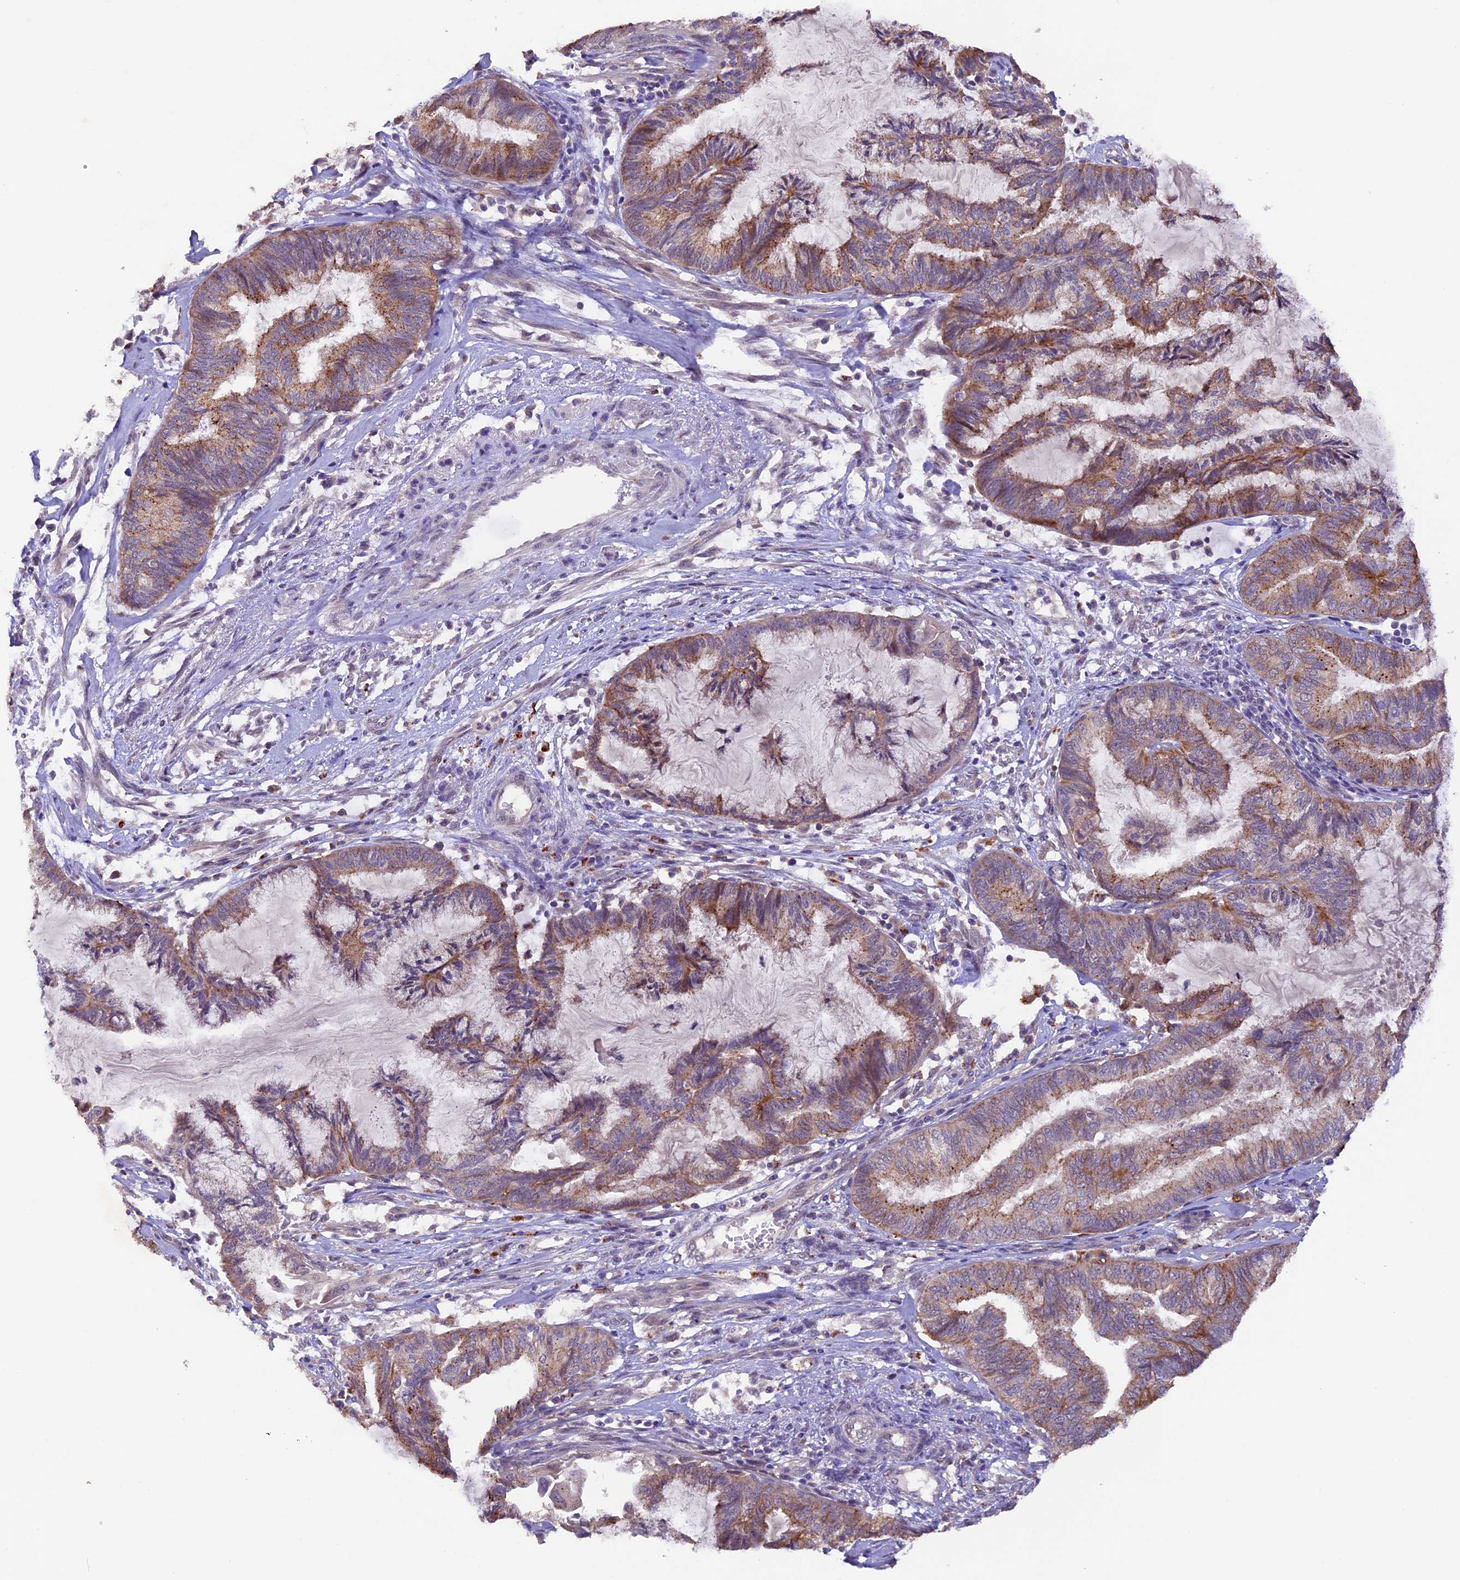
{"staining": {"intensity": "moderate", "quantity": ">75%", "location": "cytoplasmic/membranous"}, "tissue": "endometrial cancer", "cell_type": "Tumor cells", "image_type": "cancer", "snomed": [{"axis": "morphology", "description": "Adenocarcinoma, NOS"}, {"axis": "topography", "description": "Endometrium"}], "caption": "Tumor cells show moderate cytoplasmic/membranous expression in about >75% of cells in endometrial adenocarcinoma.", "gene": "NCK2", "patient": {"sex": "female", "age": 86}}